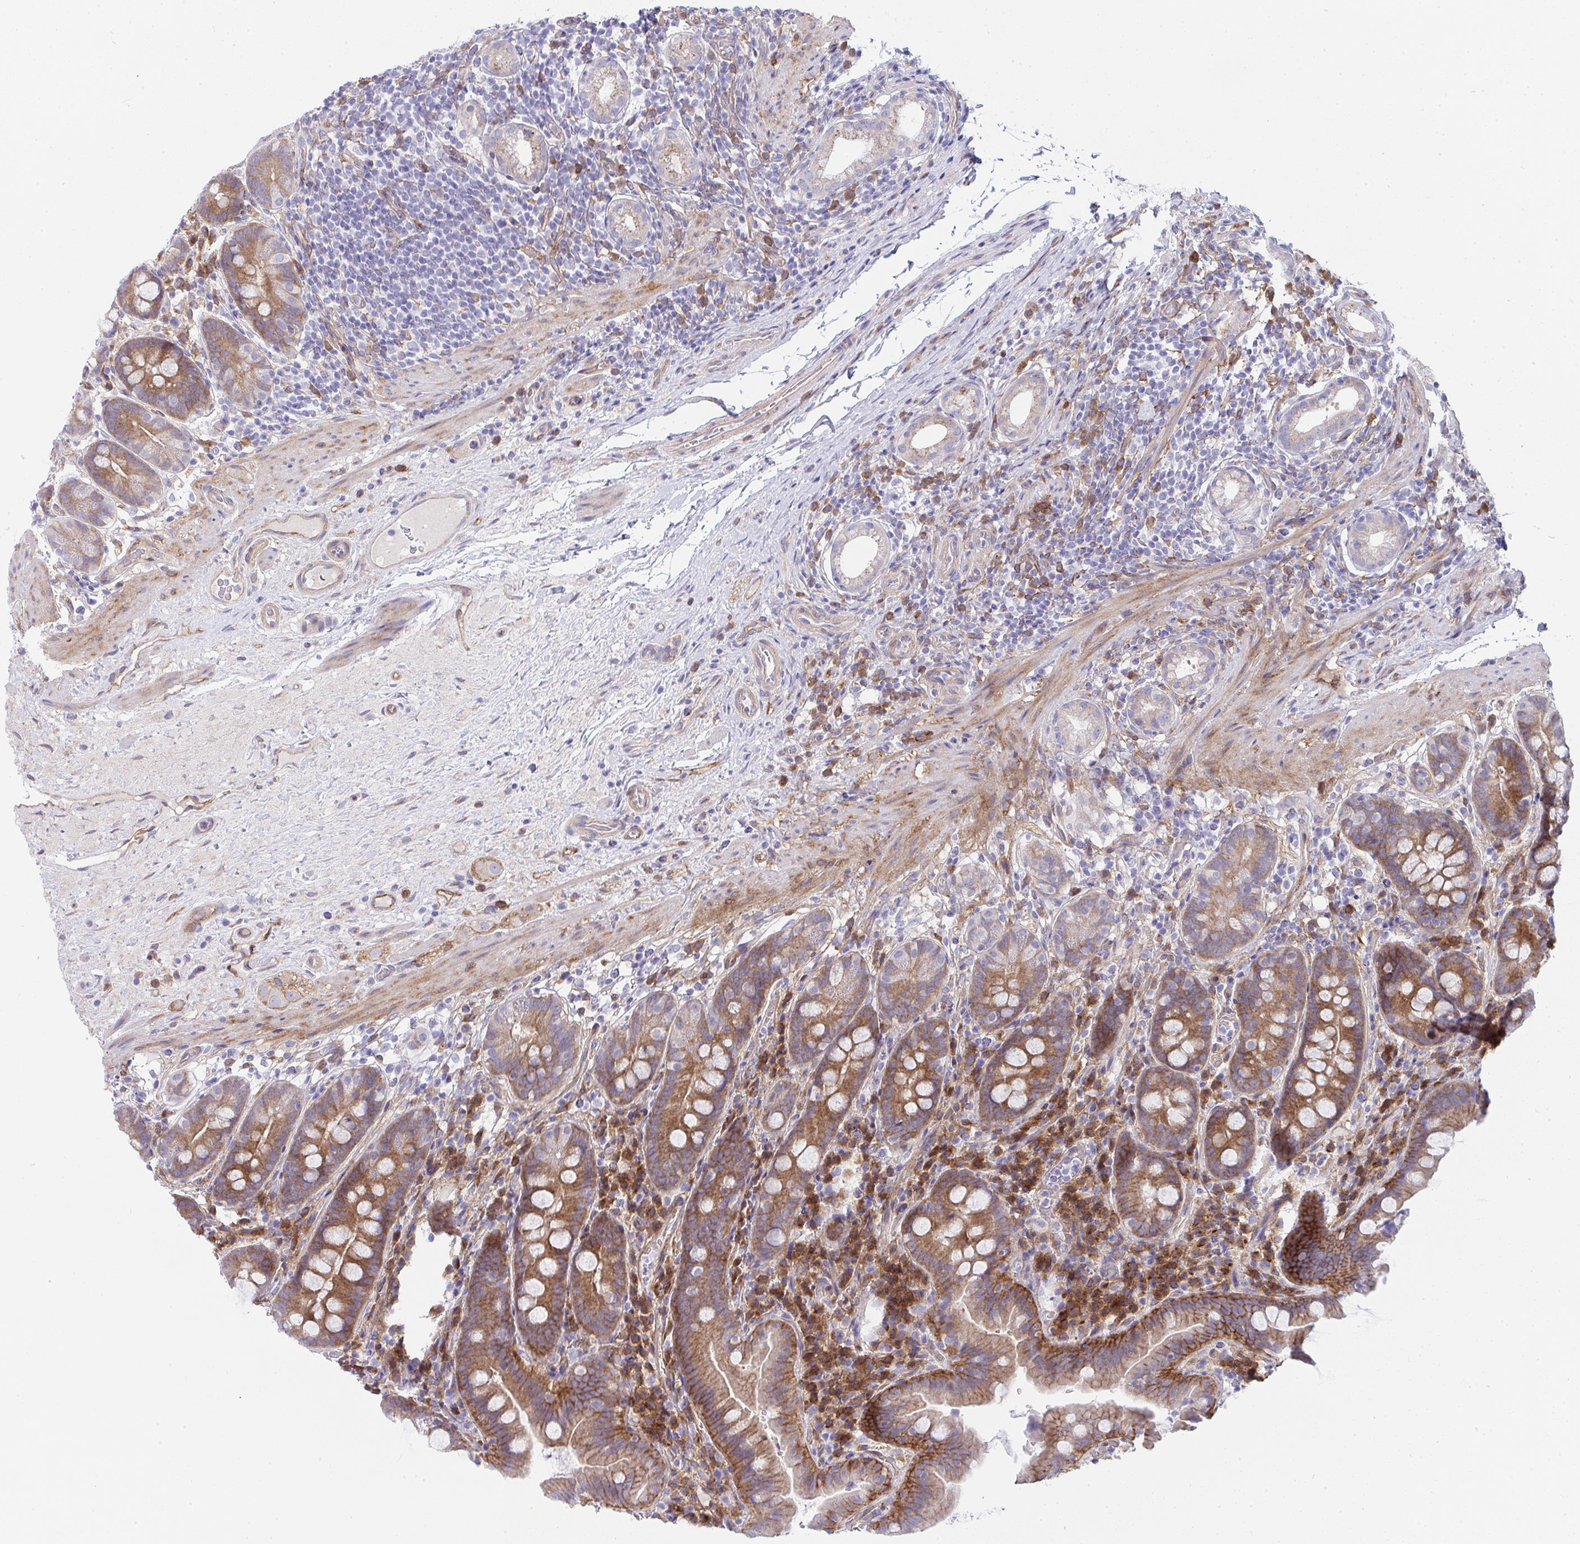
{"staining": {"intensity": "strong", "quantity": "25%-75%", "location": "cytoplasmic/membranous"}, "tissue": "small intestine", "cell_type": "Glandular cells", "image_type": "normal", "snomed": [{"axis": "morphology", "description": "Normal tissue, NOS"}, {"axis": "topography", "description": "Small intestine"}], "caption": "Protein expression analysis of benign human small intestine reveals strong cytoplasmic/membranous expression in about 25%-75% of glandular cells. The staining was performed using DAB to visualize the protein expression in brown, while the nuclei were stained in blue with hematoxylin (Magnification: 20x).", "gene": "GAB1", "patient": {"sex": "male", "age": 26}}